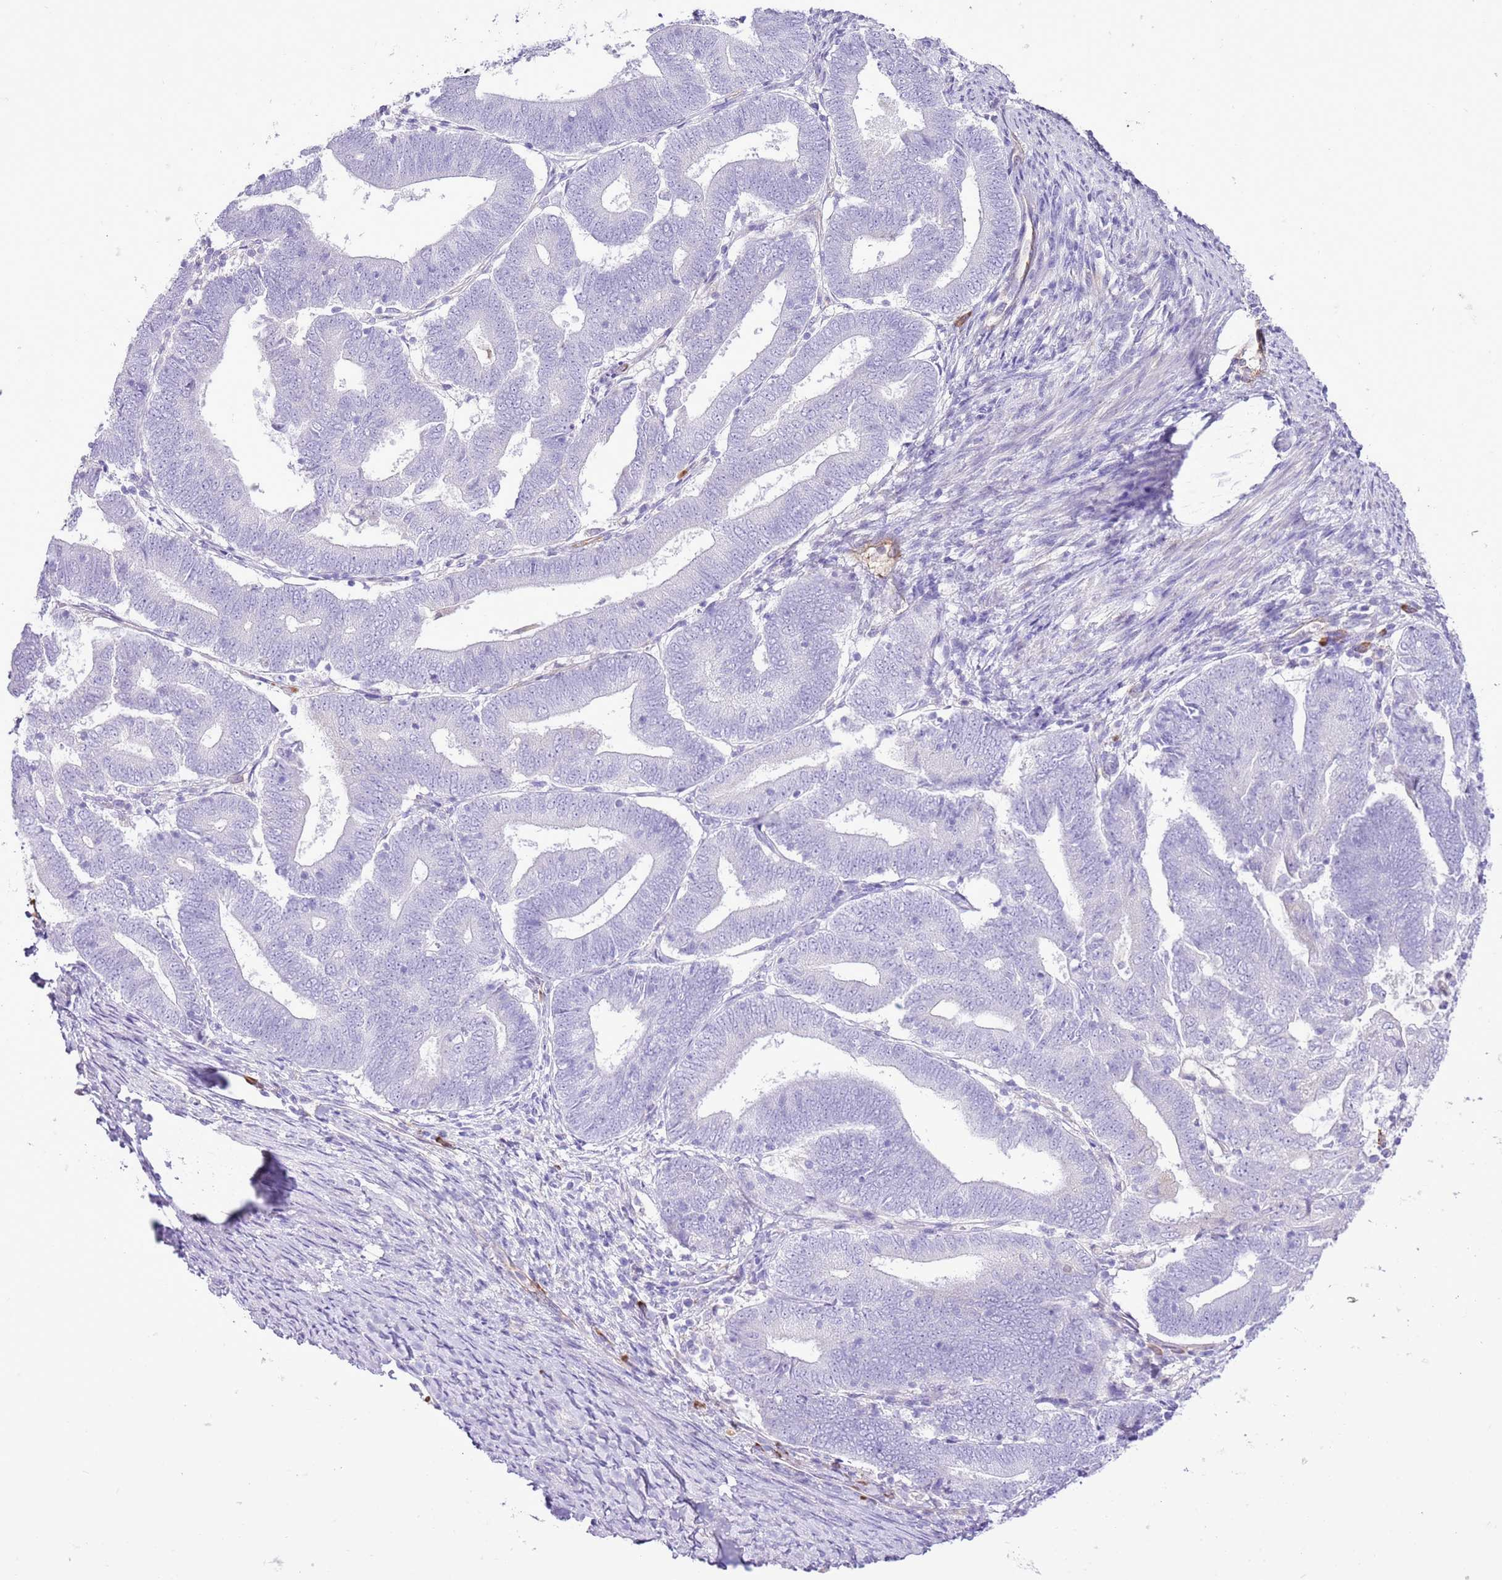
{"staining": {"intensity": "negative", "quantity": "none", "location": "none"}, "tissue": "endometrial cancer", "cell_type": "Tumor cells", "image_type": "cancer", "snomed": [{"axis": "morphology", "description": "Adenocarcinoma, NOS"}, {"axis": "topography", "description": "Endometrium"}], "caption": "Protein analysis of endometrial adenocarcinoma demonstrates no significant positivity in tumor cells.", "gene": "AAR2", "patient": {"sex": "female", "age": 70}}